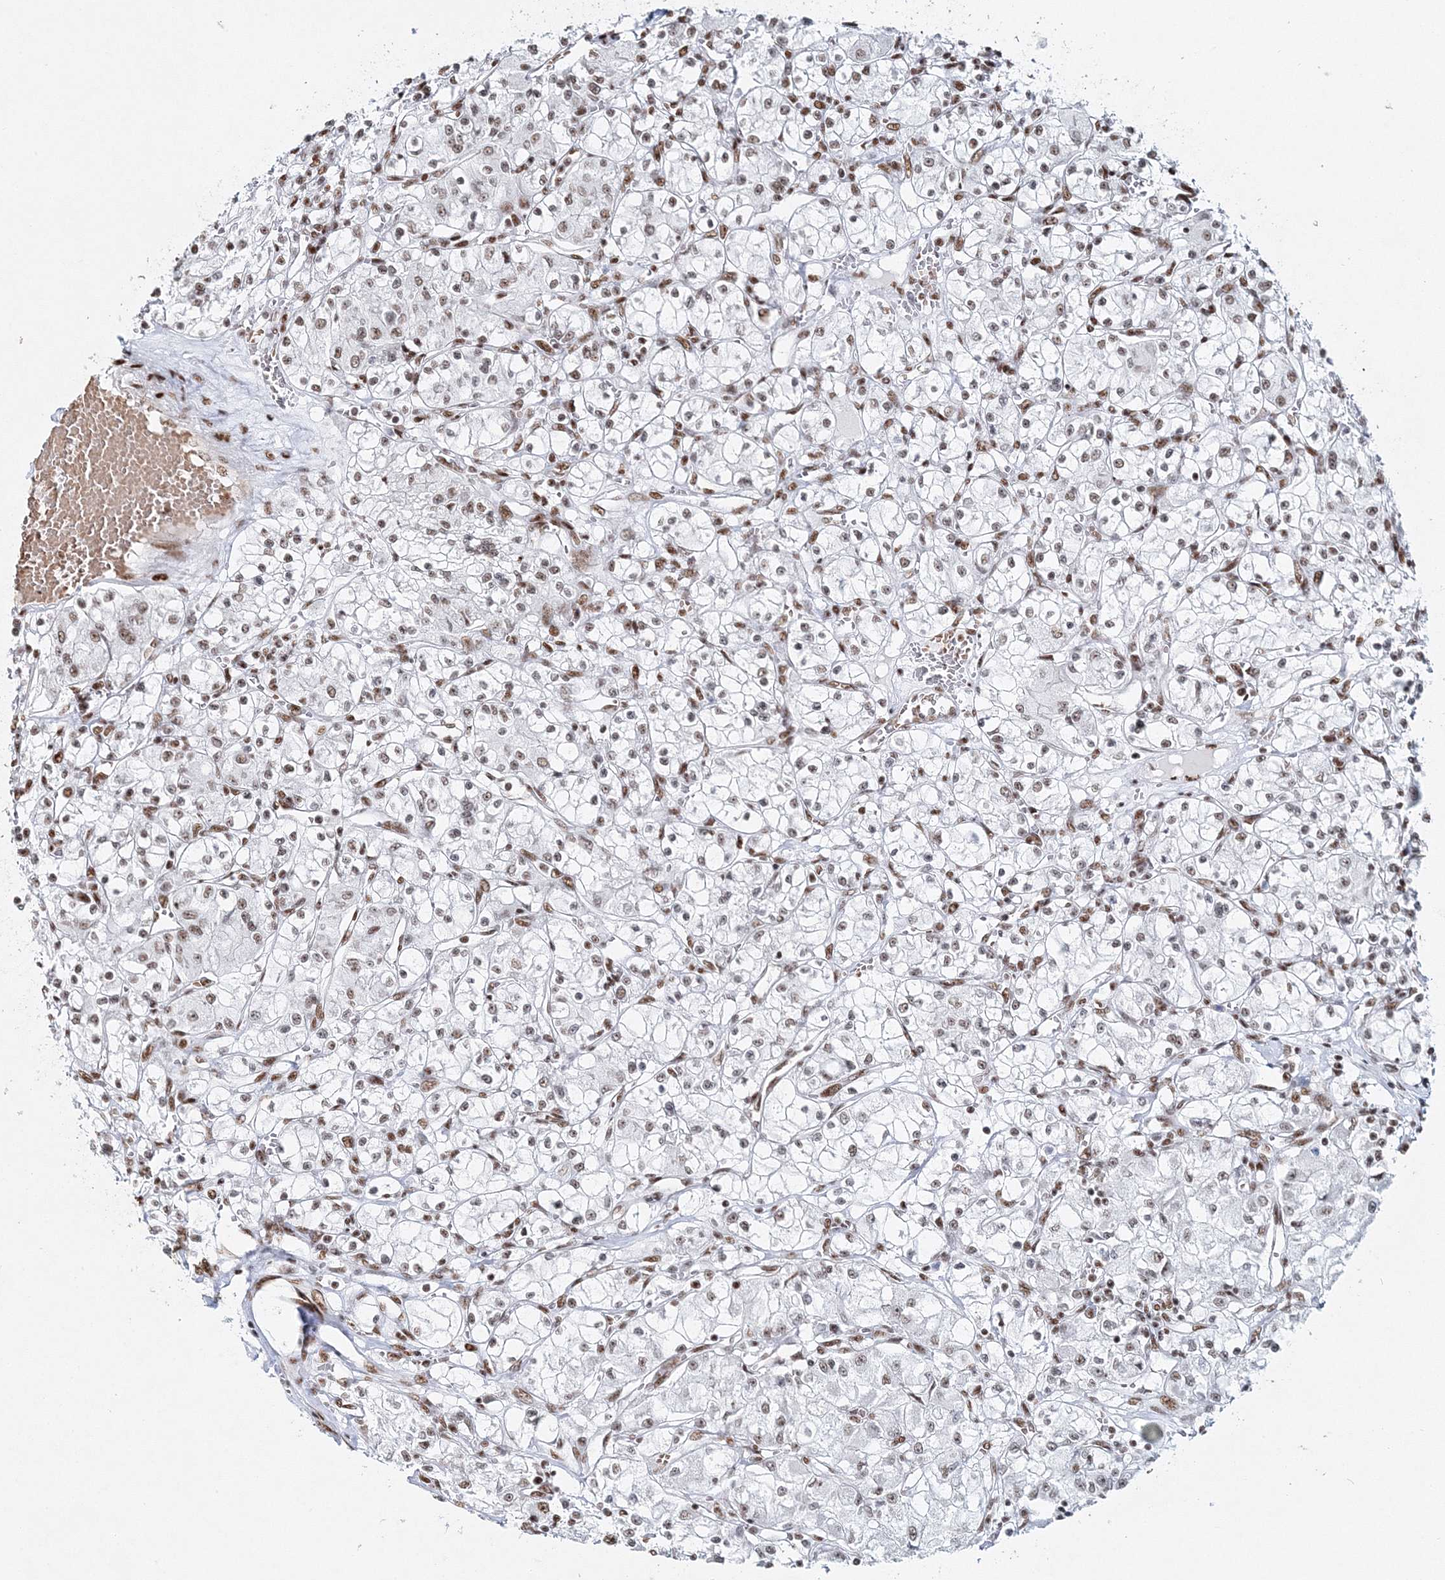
{"staining": {"intensity": "moderate", "quantity": "25%-75%", "location": "nuclear"}, "tissue": "renal cancer", "cell_type": "Tumor cells", "image_type": "cancer", "snomed": [{"axis": "morphology", "description": "Adenocarcinoma, NOS"}, {"axis": "topography", "description": "Kidney"}], "caption": "Immunohistochemical staining of human adenocarcinoma (renal) demonstrates medium levels of moderate nuclear protein positivity in approximately 25%-75% of tumor cells.", "gene": "QRICH1", "patient": {"sex": "female", "age": 59}}